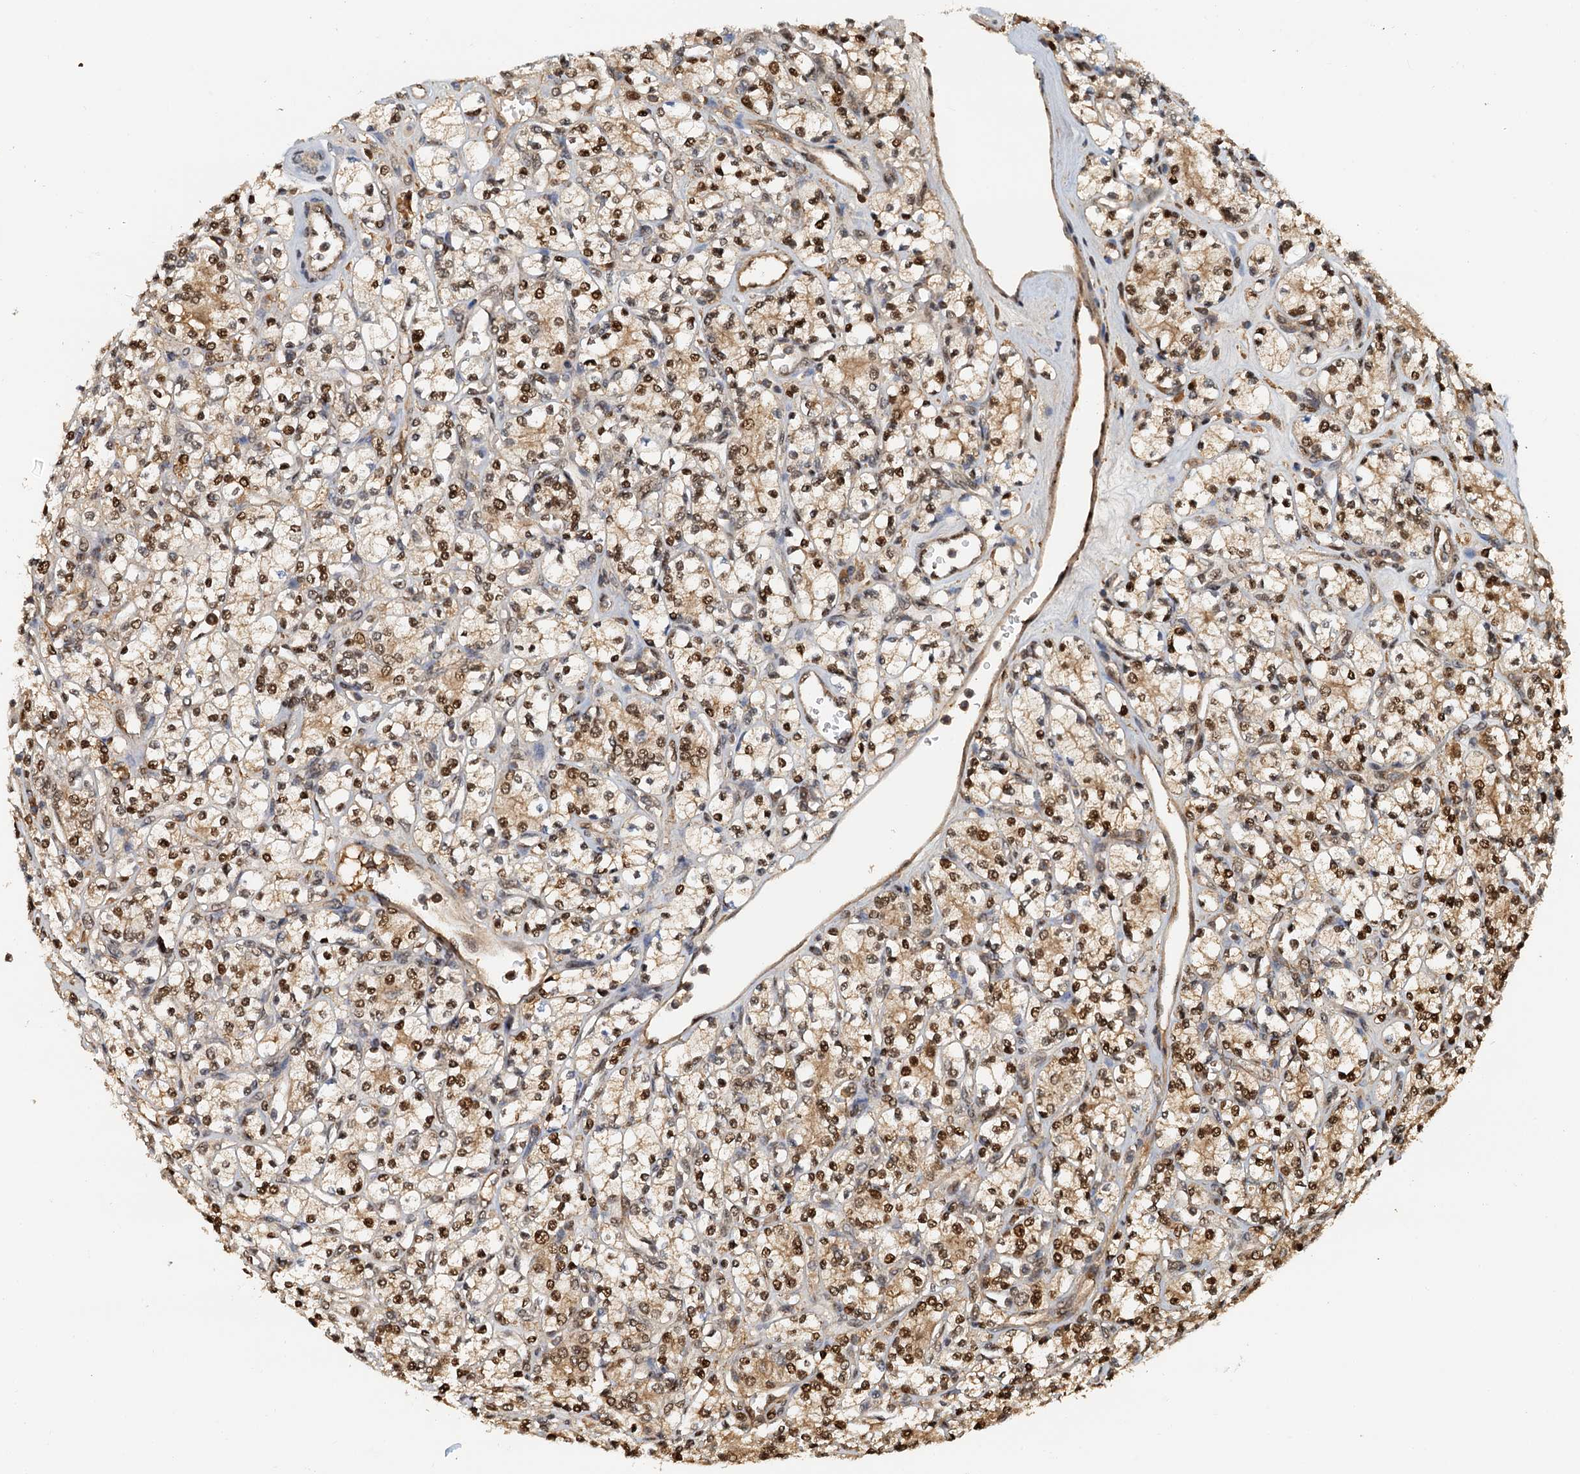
{"staining": {"intensity": "strong", "quantity": ">75%", "location": "nuclear"}, "tissue": "renal cancer", "cell_type": "Tumor cells", "image_type": "cancer", "snomed": [{"axis": "morphology", "description": "Adenocarcinoma, NOS"}, {"axis": "topography", "description": "Kidney"}], "caption": "A brown stain labels strong nuclear expression of a protein in renal cancer tumor cells.", "gene": "UBL7", "patient": {"sex": "male", "age": 77}}